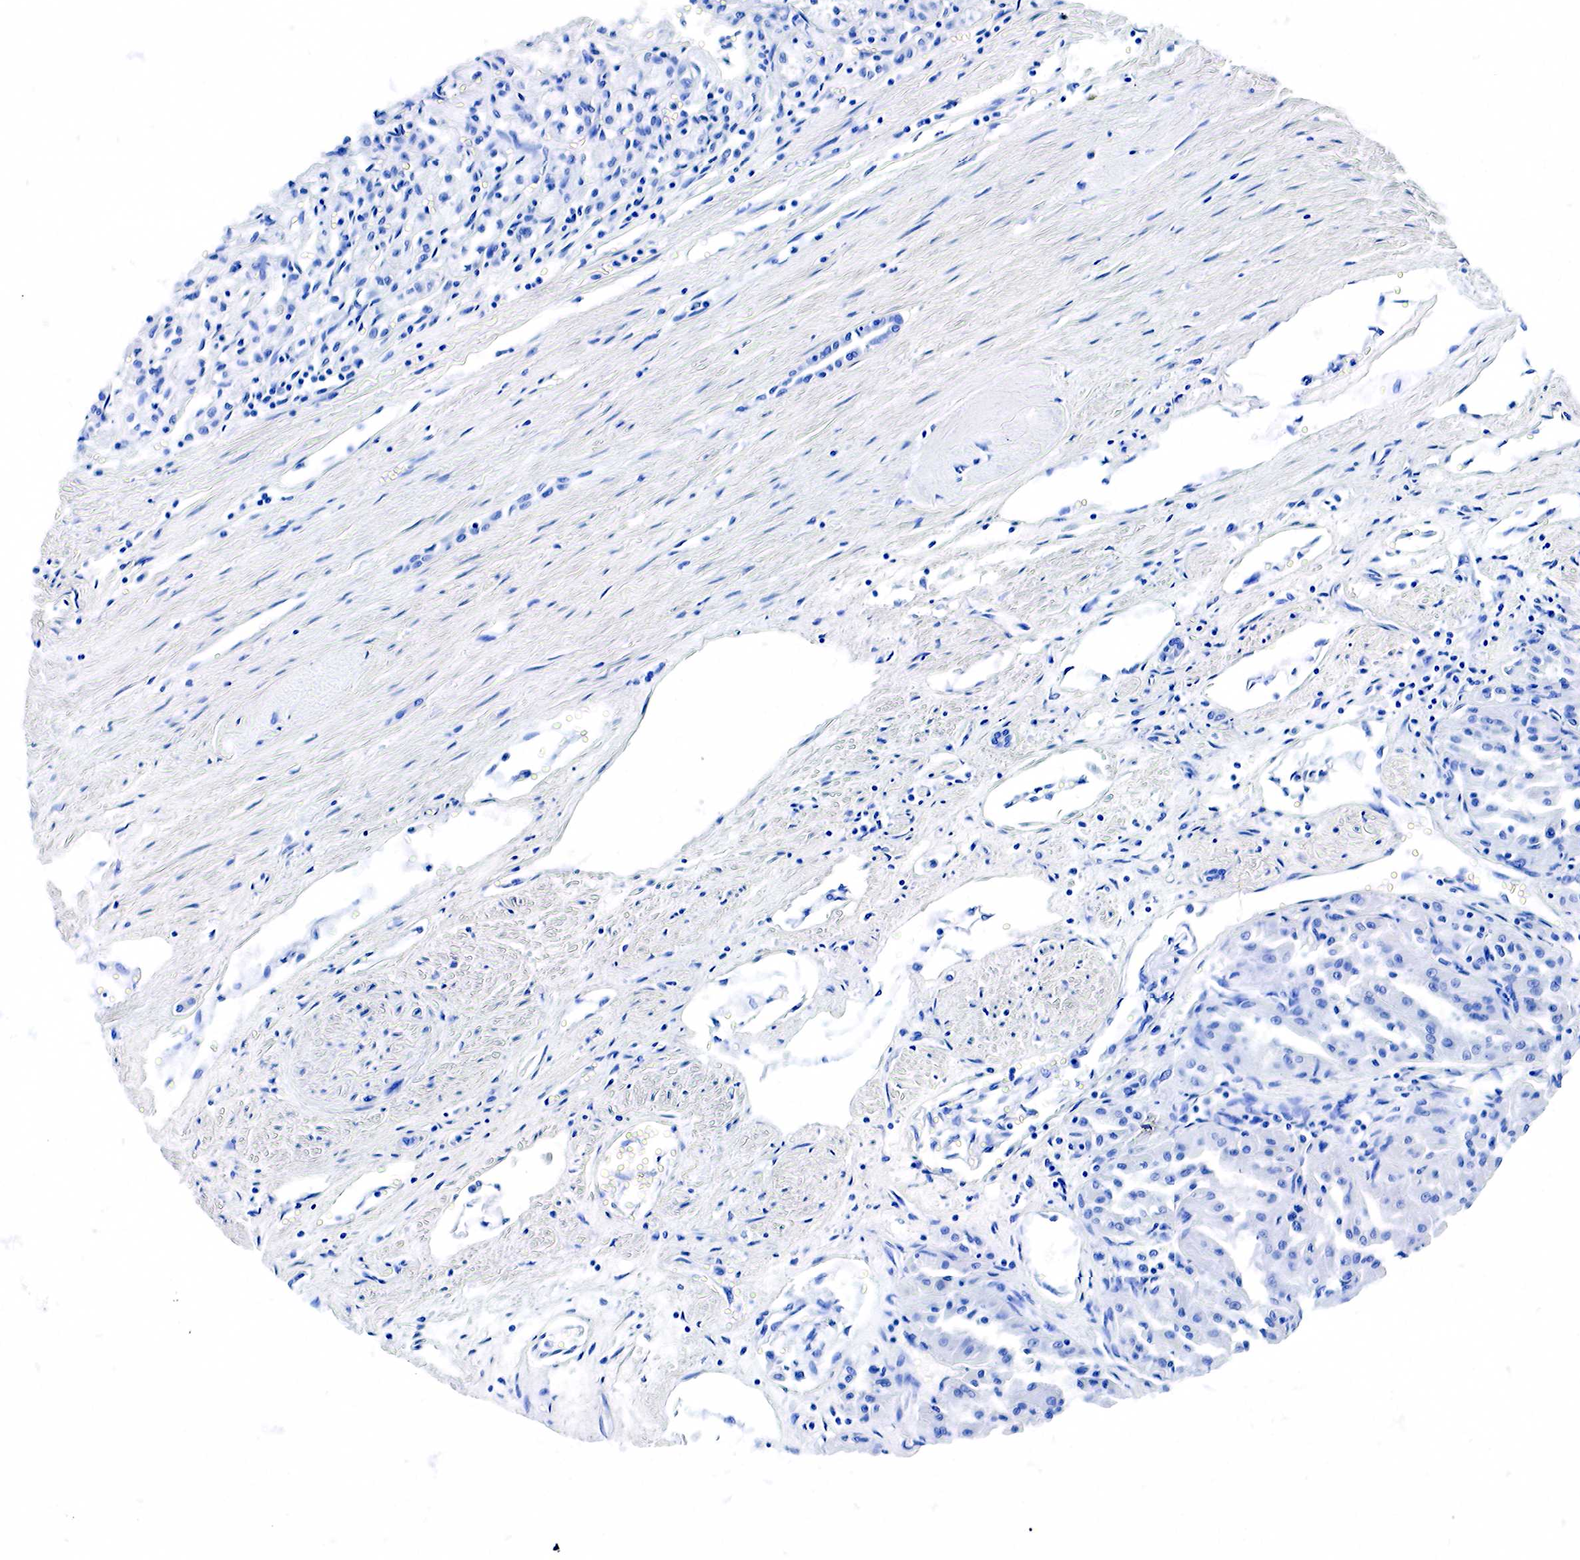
{"staining": {"intensity": "negative", "quantity": "none", "location": "none"}, "tissue": "renal cancer", "cell_type": "Tumor cells", "image_type": "cancer", "snomed": [{"axis": "morphology", "description": "Adenocarcinoma, NOS"}, {"axis": "topography", "description": "Kidney"}], "caption": "An immunohistochemistry photomicrograph of renal adenocarcinoma is shown. There is no staining in tumor cells of renal adenocarcinoma.", "gene": "ACP3", "patient": {"sex": "male", "age": 78}}